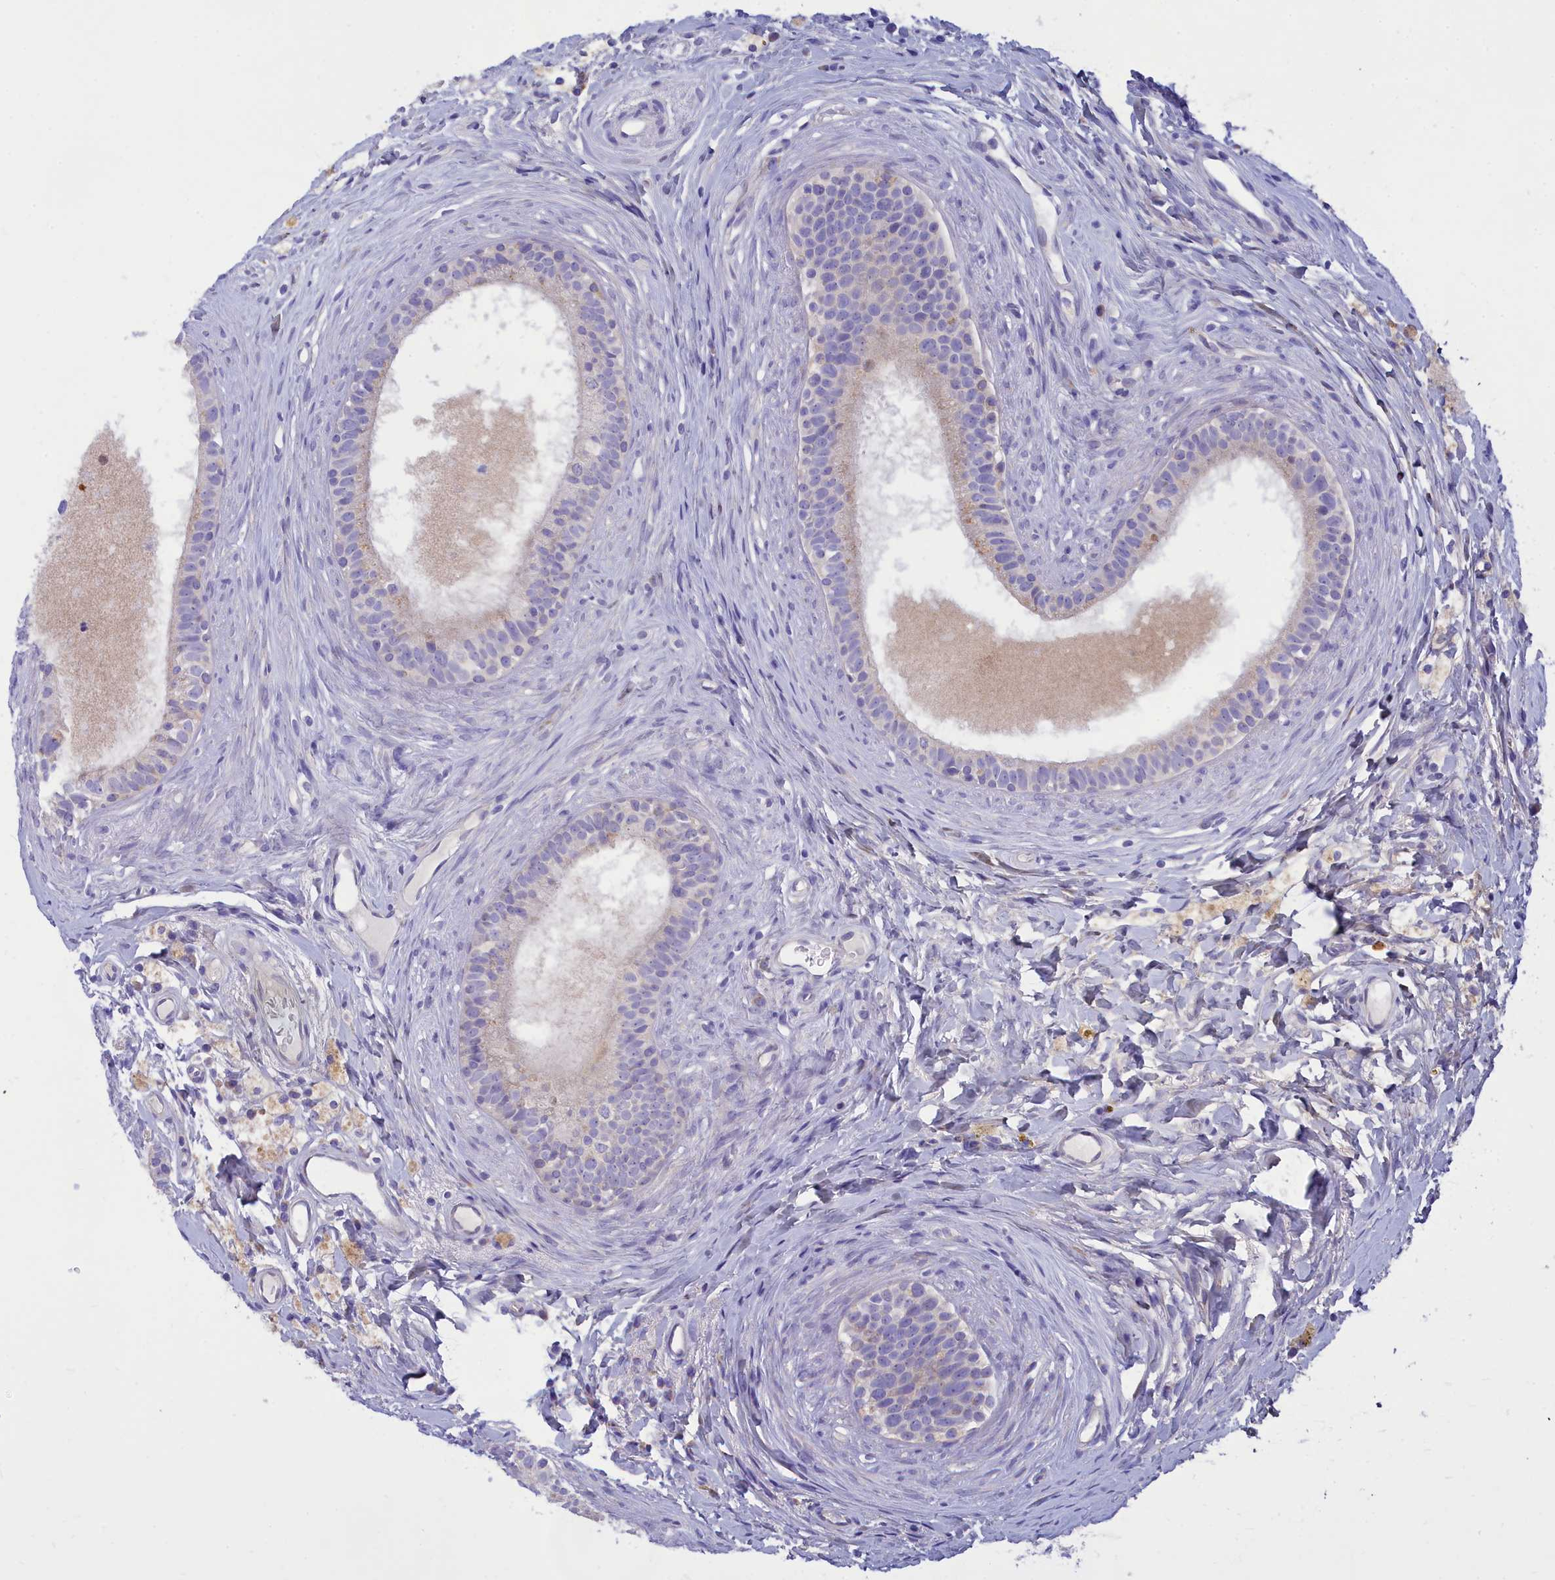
{"staining": {"intensity": "moderate", "quantity": "<25%", "location": "cytoplasmic/membranous"}, "tissue": "epididymis", "cell_type": "Glandular cells", "image_type": "normal", "snomed": [{"axis": "morphology", "description": "Normal tissue, NOS"}, {"axis": "topography", "description": "Epididymis"}], "caption": "Immunohistochemistry (IHC) (DAB (3,3'-diaminobenzidine)) staining of benign epididymis shows moderate cytoplasmic/membranous protein positivity in about <25% of glandular cells. Immunohistochemistry (IHC) stains the protein in brown and the nuclei are stained blue.", "gene": "TMEM30B", "patient": {"sex": "male", "age": 80}}